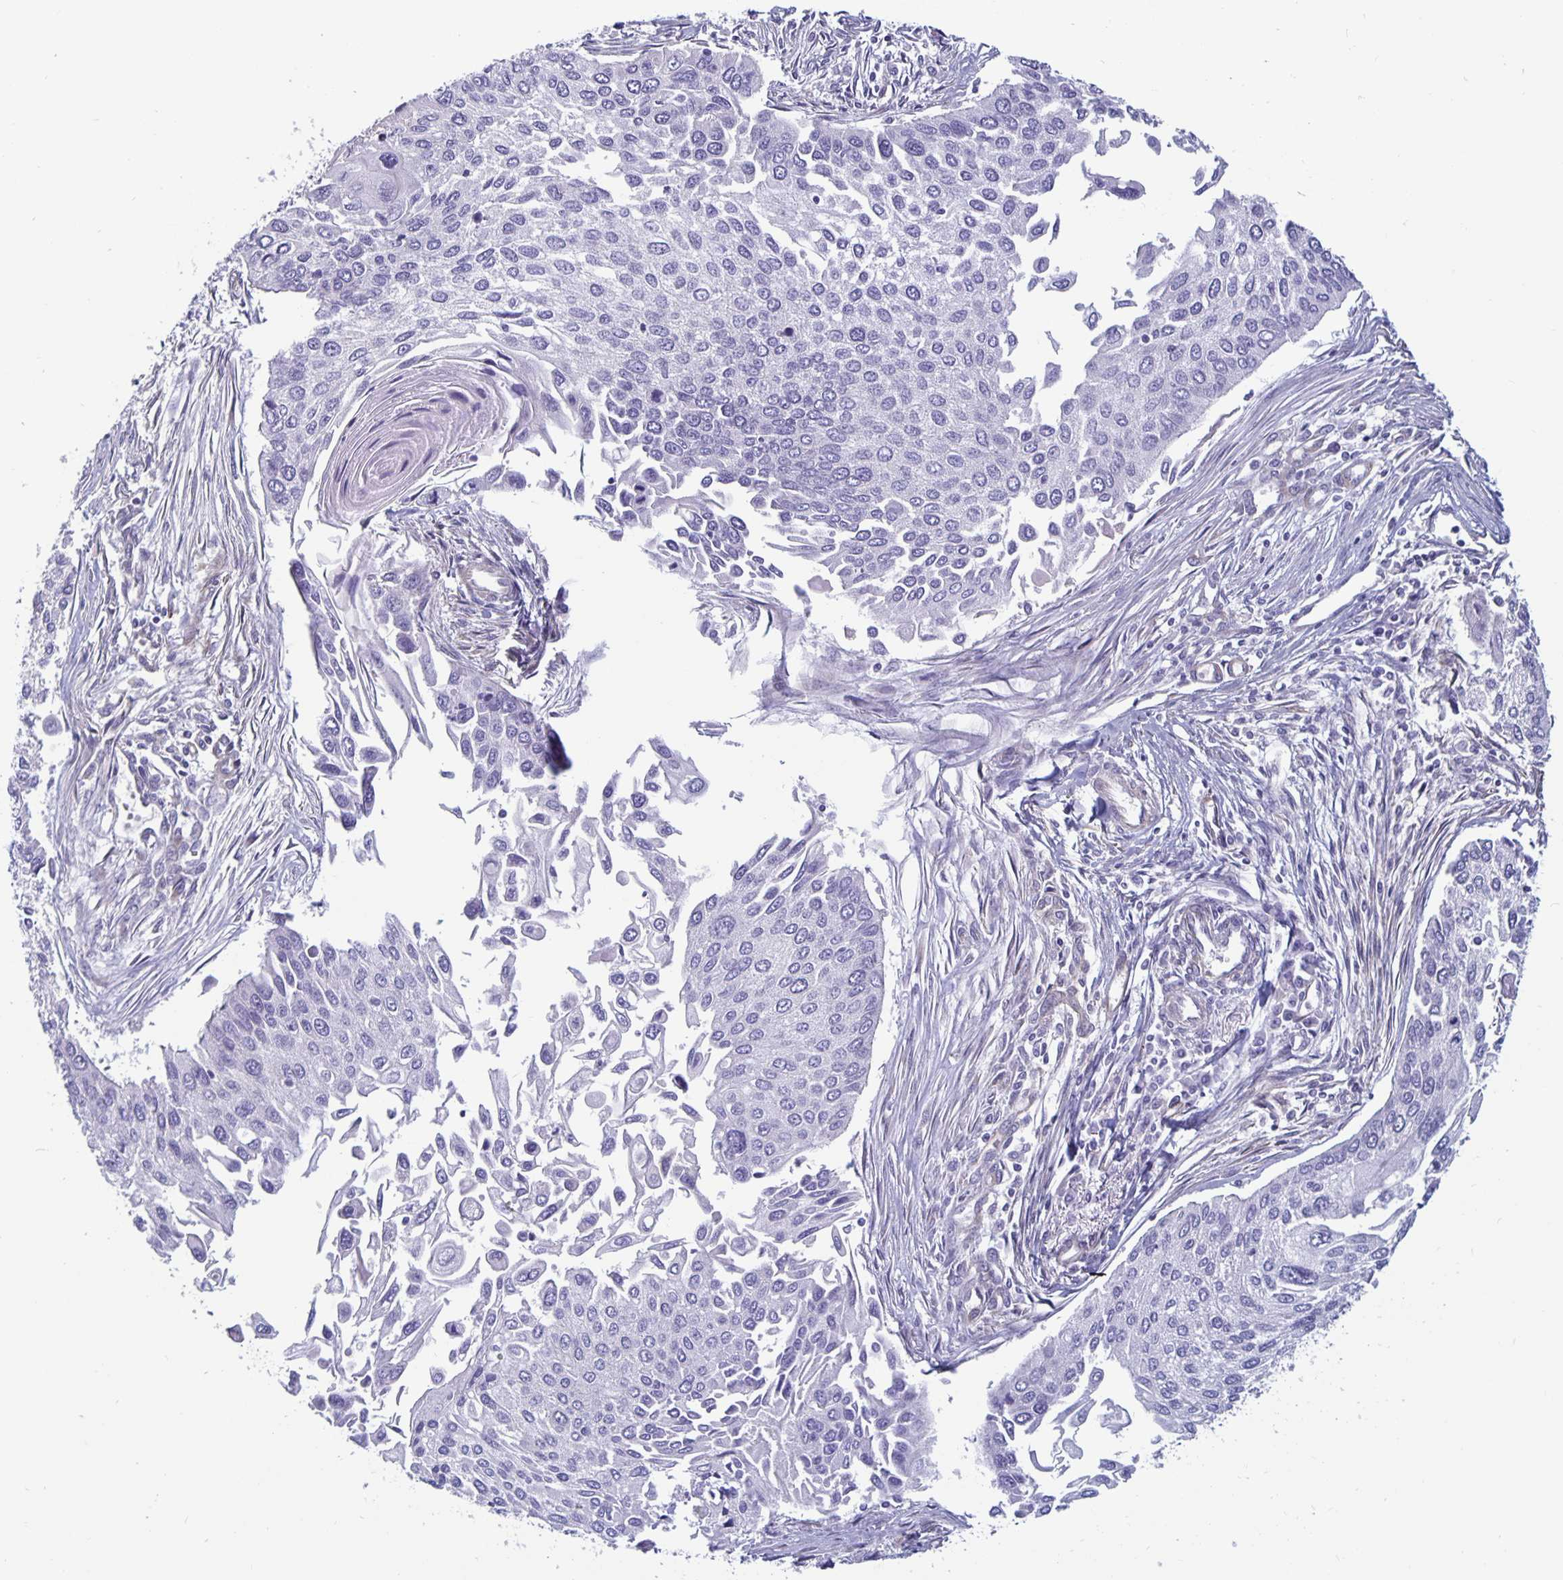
{"staining": {"intensity": "negative", "quantity": "none", "location": "none"}, "tissue": "lung cancer", "cell_type": "Tumor cells", "image_type": "cancer", "snomed": [{"axis": "morphology", "description": "Squamous cell carcinoma, NOS"}, {"axis": "morphology", "description": "Squamous cell carcinoma, metastatic, NOS"}, {"axis": "topography", "description": "Lung"}], "caption": "Protein analysis of lung cancer displays no significant positivity in tumor cells.", "gene": "PLCB3", "patient": {"sex": "male", "age": 63}}